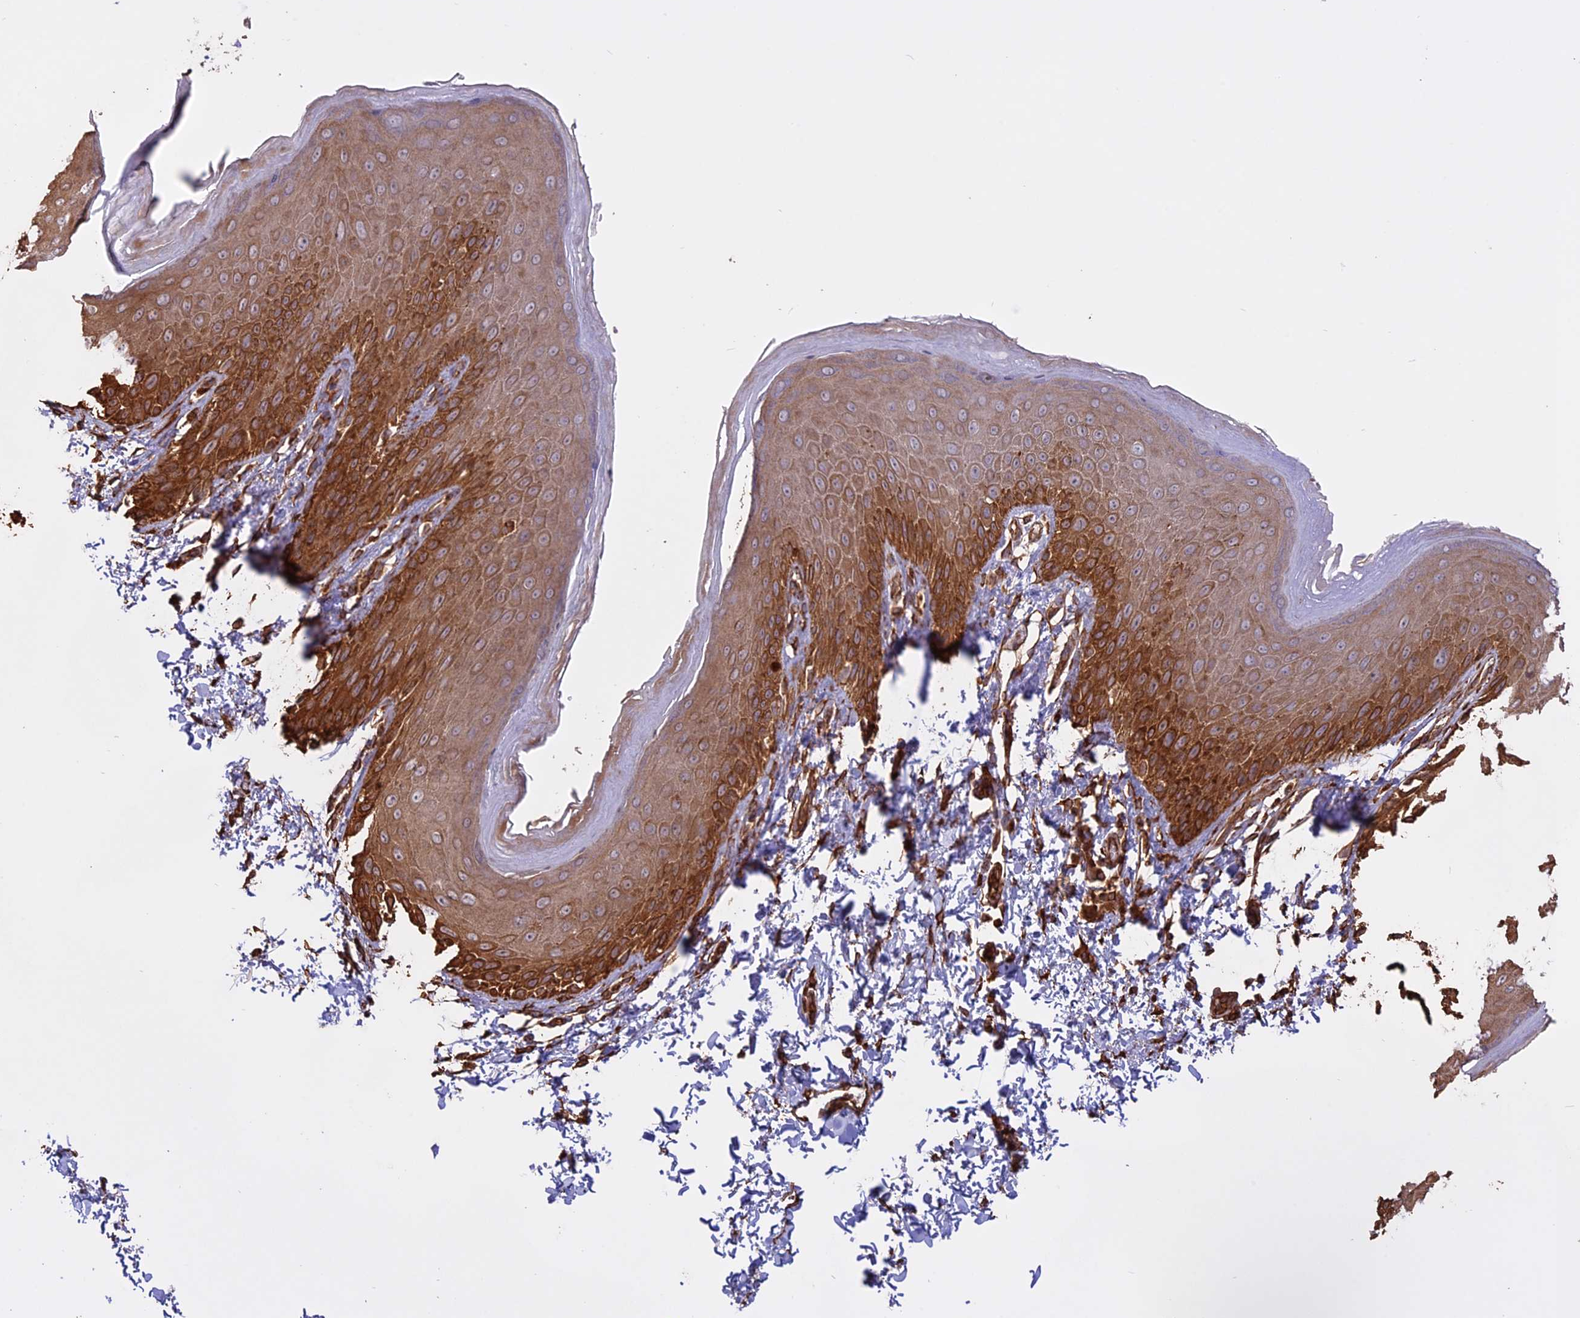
{"staining": {"intensity": "strong", "quantity": "25%-75%", "location": "cytoplasmic/membranous"}, "tissue": "skin", "cell_type": "Epidermal cells", "image_type": "normal", "snomed": [{"axis": "morphology", "description": "Normal tissue, NOS"}, {"axis": "topography", "description": "Anal"}], "caption": "Immunohistochemistry (IHC) photomicrograph of benign skin: skin stained using immunohistochemistry (IHC) reveals high levels of strong protein expression localized specifically in the cytoplasmic/membranous of epidermal cells, appearing as a cytoplasmic/membranous brown color.", "gene": "CCDC148", "patient": {"sex": "male", "age": 44}}